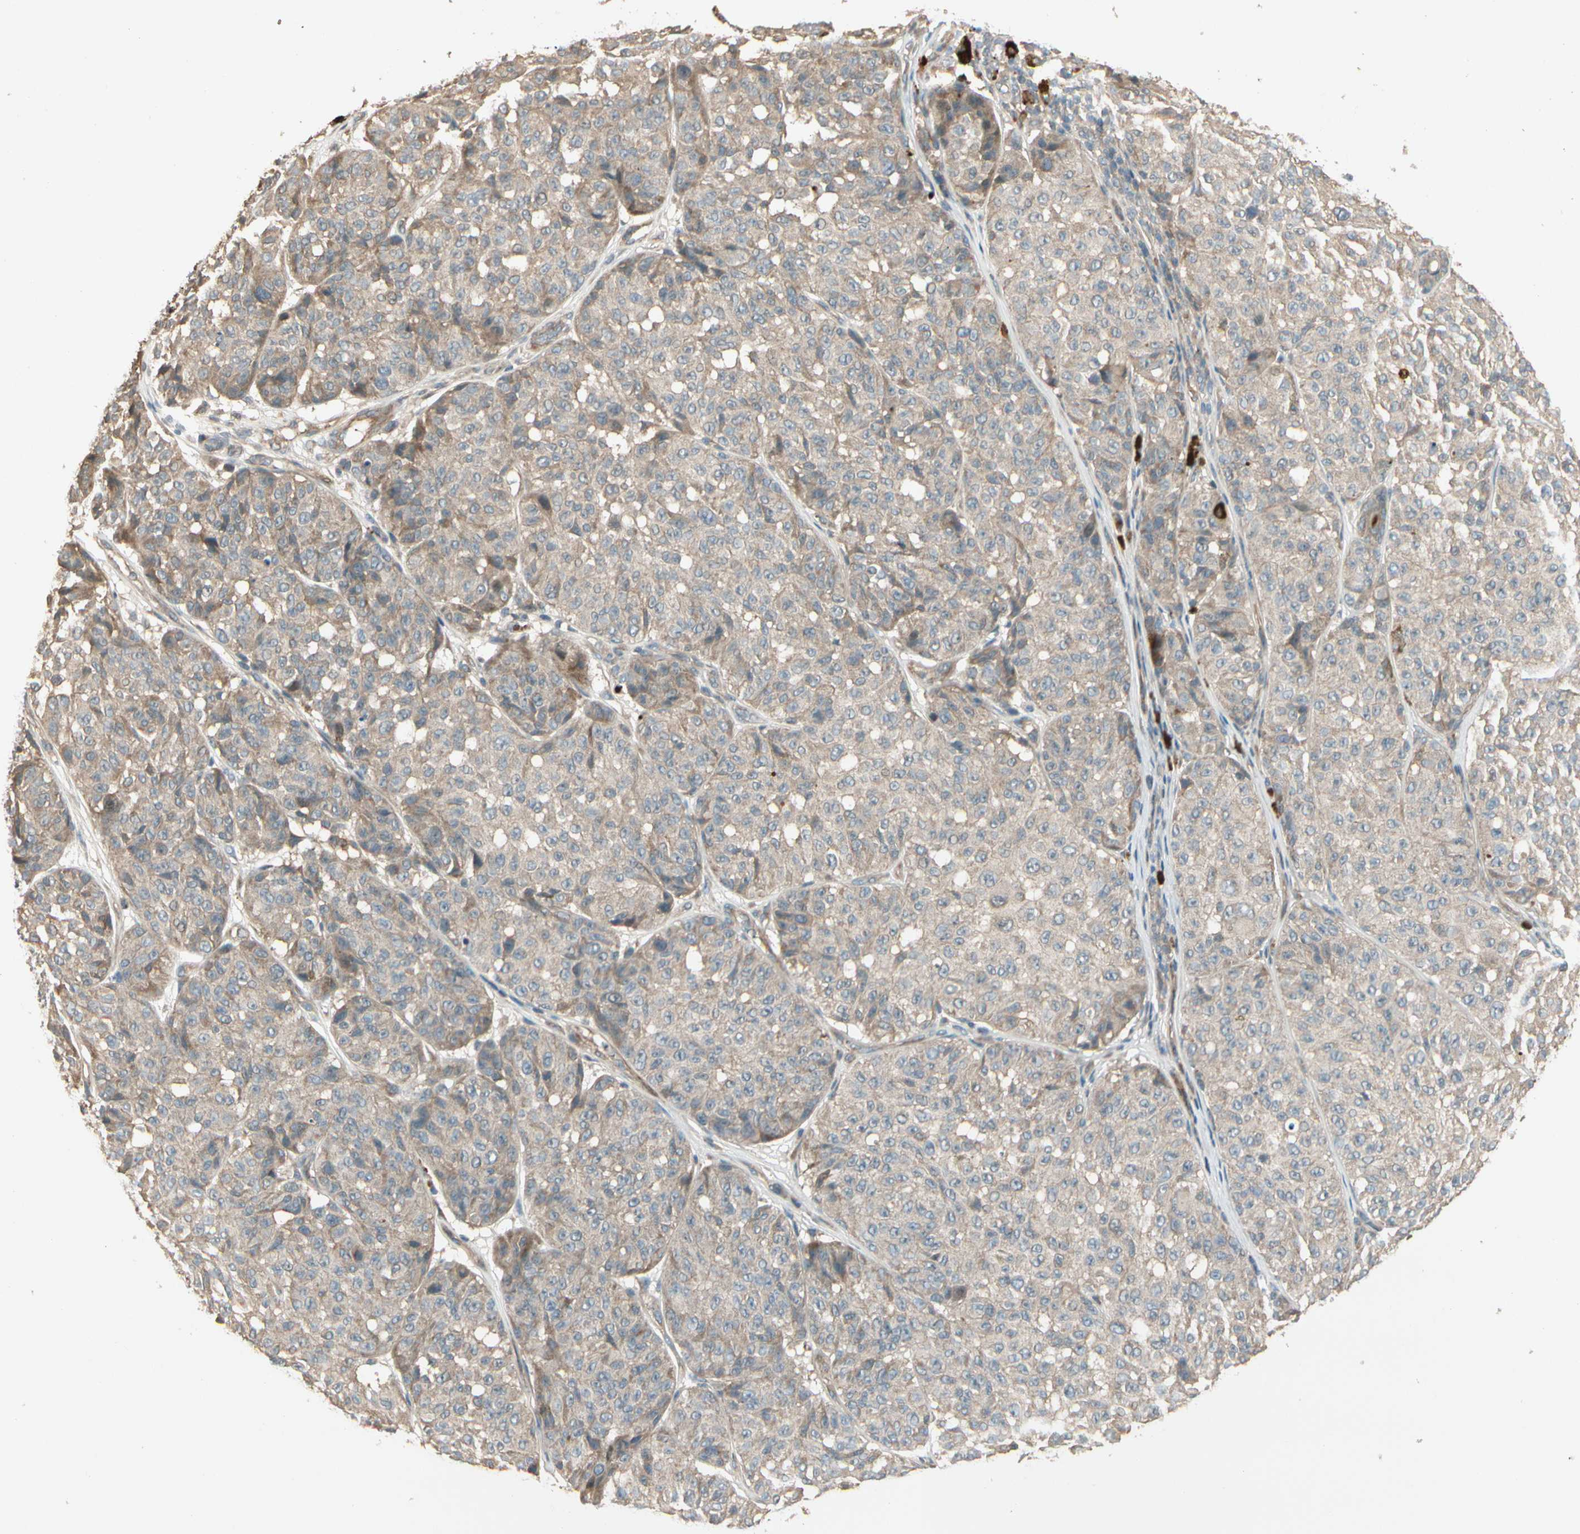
{"staining": {"intensity": "weak", "quantity": ">75%", "location": "cytoplasmic/membranous"}, "tissue": "melanoma", "cell_type": "Tumor cells", "image_type": "cancer", "snomed": [{"axis": "morphology", "description": "Malignant melanoma, NOS"}, {"axis": "topography", "description": "Skin"}], "caption": "About >75% of tumor cells in malignant melanoma reveal weak cytoplasmic/membranous protein staining as visualized by brown immunohistochemical staining.", "gene": "ACVR1", "patient": {"sex": "female", "age": 46}}